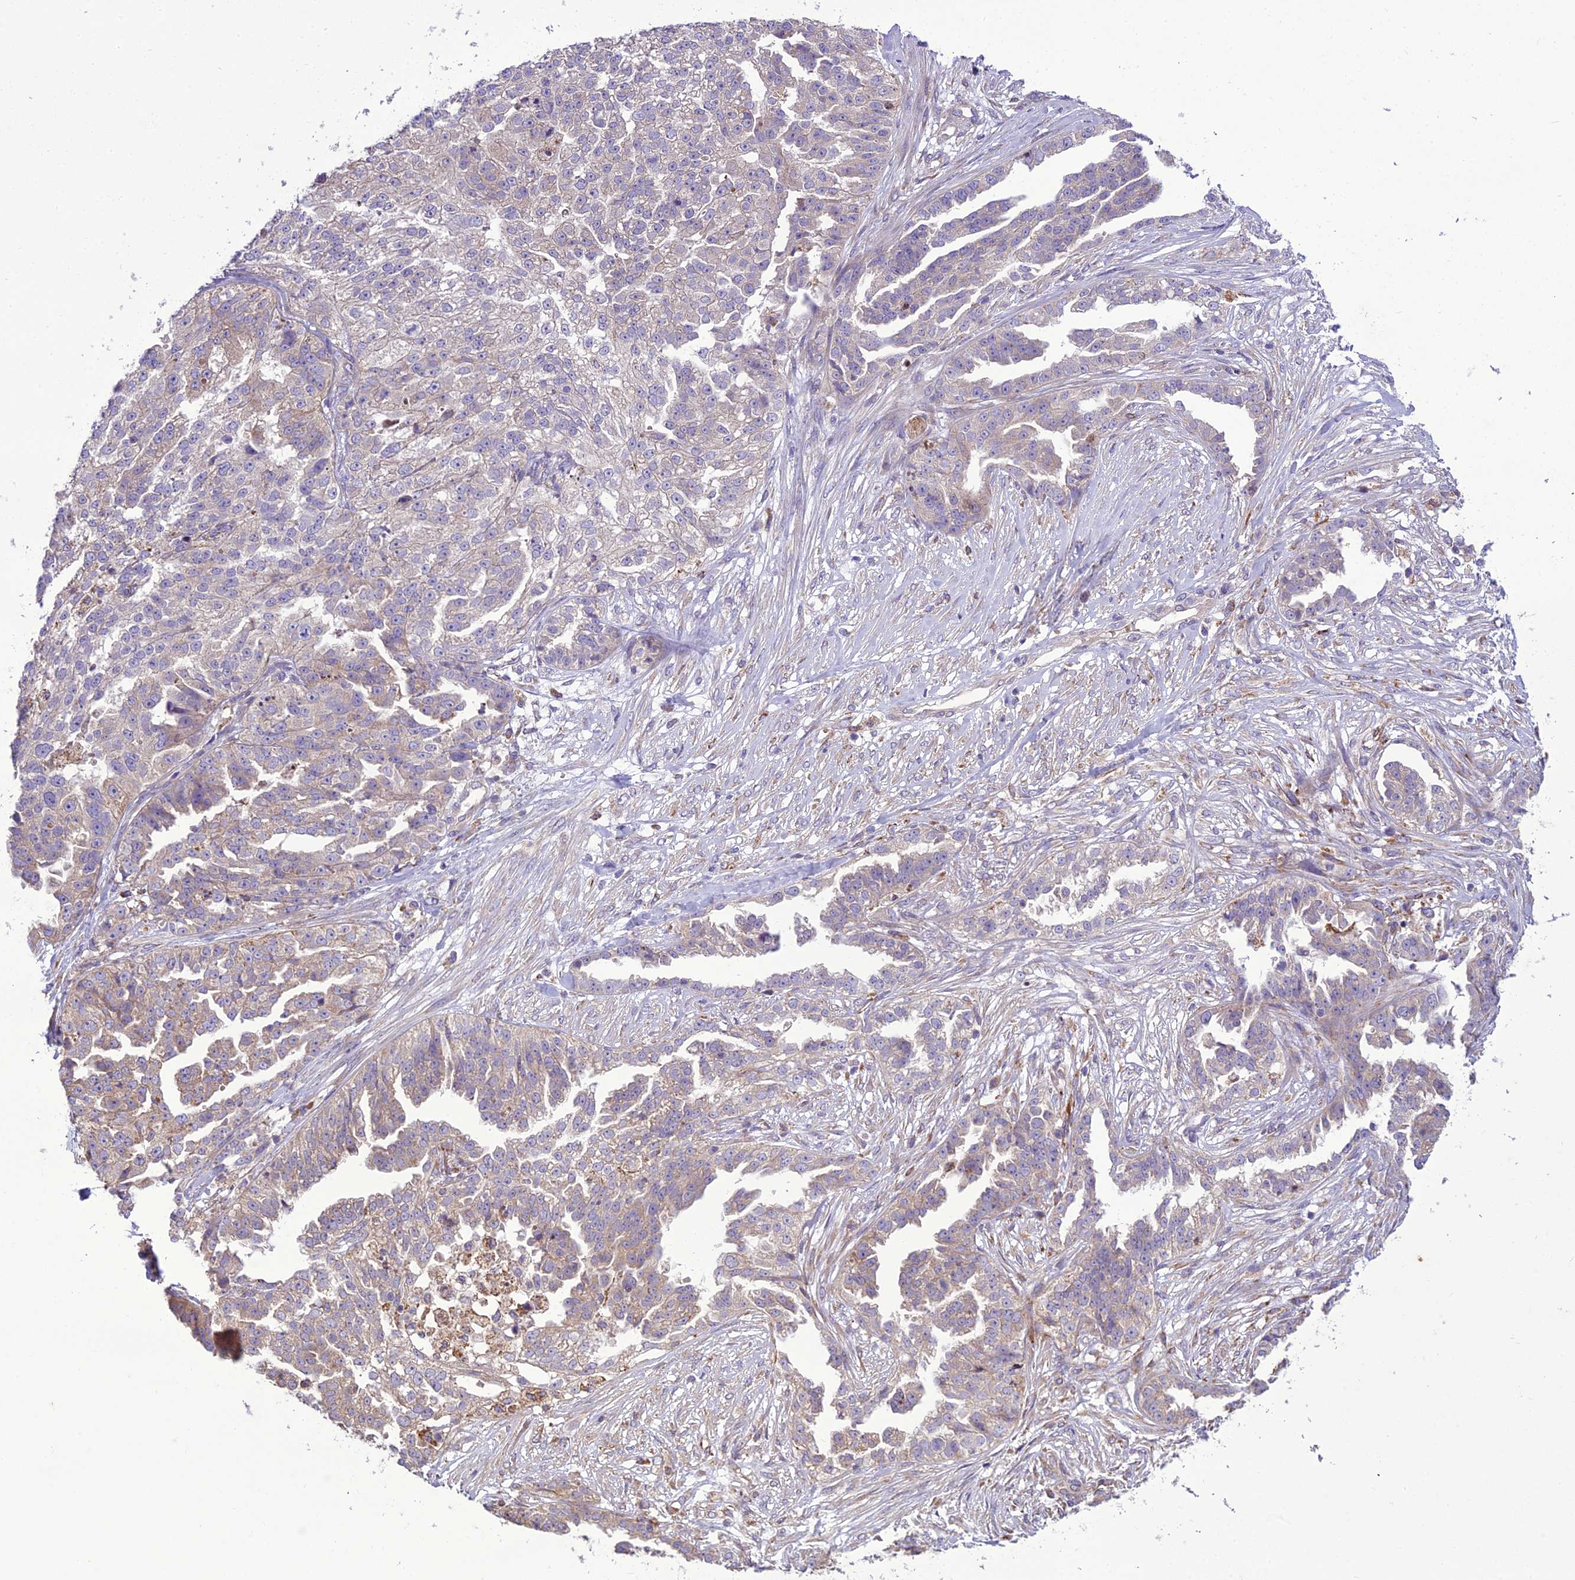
{"staining": {"intensity": "weak", "quantity": "25%-75%", "location": "cytoplasmic/membranous"}, "tissue": "ovarian cancer", "cell_type": "Tumor cells", "image_type": "cancer", "snomed": [{"axis": "morphology", "description": "Cystadenocarcinoma, serous, NOS"}, {"axis": "topography", "description": "Ovary"}], "caption": "Serous cystadenocarcinoma (ovarian) was stained to show a protein in brown. There is low levels of weak cytoplasmic/membranous staining in approximately 25%-75% of tumor cells.", "gene": "TBC1D24", "patient": {"sex": "female", "age": 58}}